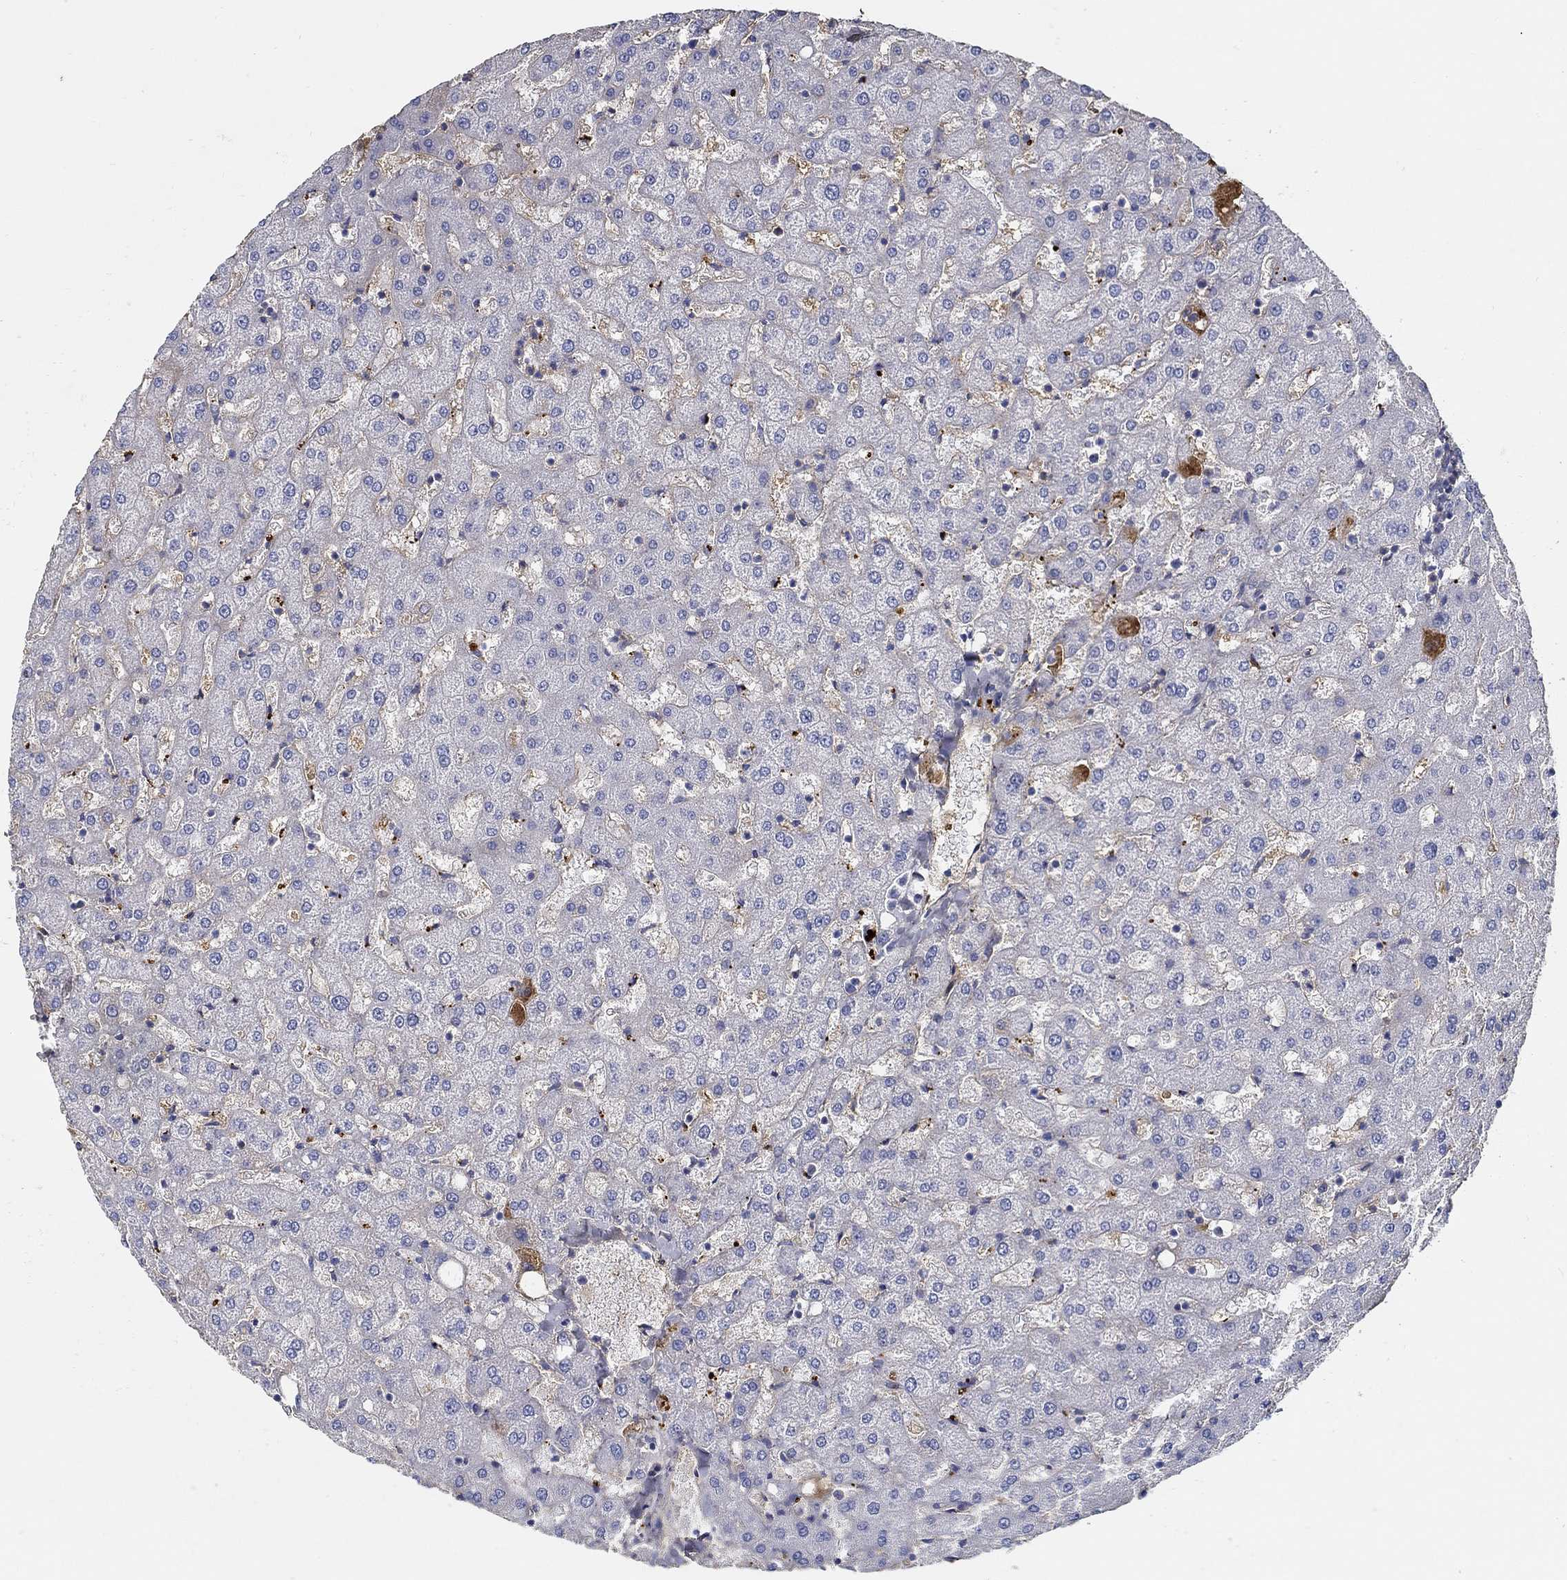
{"staining": {"intensity": "negative", "quantity": "none", "location": "none"}, "tissue": "liver", "cell_type": "Cholangiocytes", "image_type": "normal", "snomed": [{"axis": "morphology", "description": "Normal tissue, NOS"}, {"axis": "topography", "description": "Liver"}], "caption": "A micrograph of liver stained for a protein exhibits no brown staining in cholangiocytes. Brightfield microscopy of immunohistochemistry (IHC) stained with DAB (brown) and hematoxylin (blue), captured at high magnification.", "gene": "TGFBI", "patient": {"sex": "female", "age": 50}}